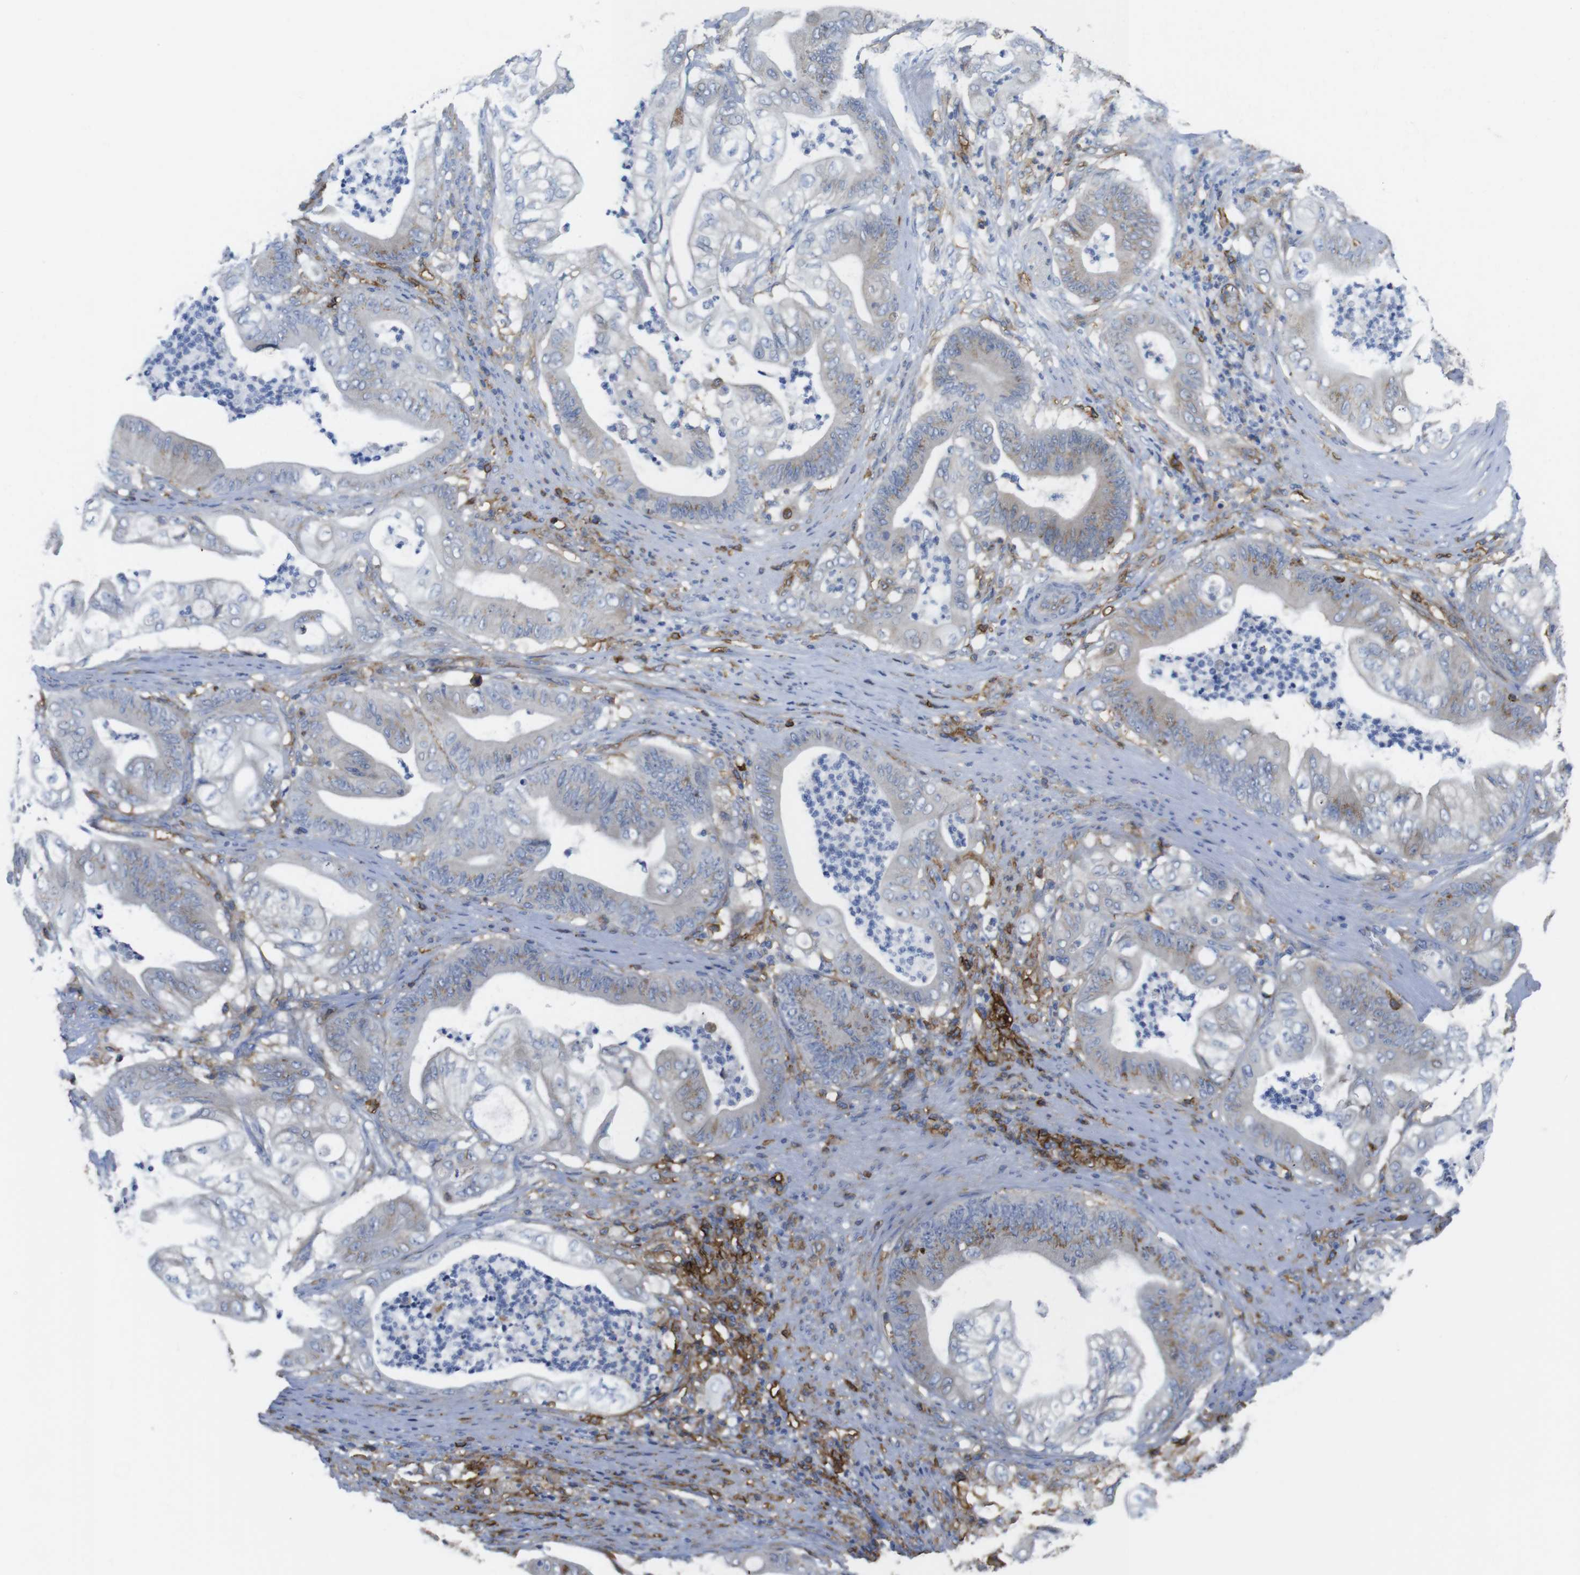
{"staining": {"intensity": "weak", "quantity": "<25%", "location": "cytoplasmic/membranous"}, "tissue": "stomach cancer", "cell_type": "Tumor cells", "image_type": "cancer", "snomed": [{"axis": "morphology", "description": "Adenocarcinoma, NOS"}, {"axis": "topography", "description": "Stomach"}], "caption": "Immunohistochemistry (IHC) photomicrograph of neoplastic tissue: stomach cancer (adenocarcinoma) stained with DAB (3,3'-diaminobenzidine) displays no significant protein positivity in tumor cells. (DAB immunohistochemistry (IHC), high magnification).", "gene": "CCR6", "patient": {"sex": "female", "age": 73}}